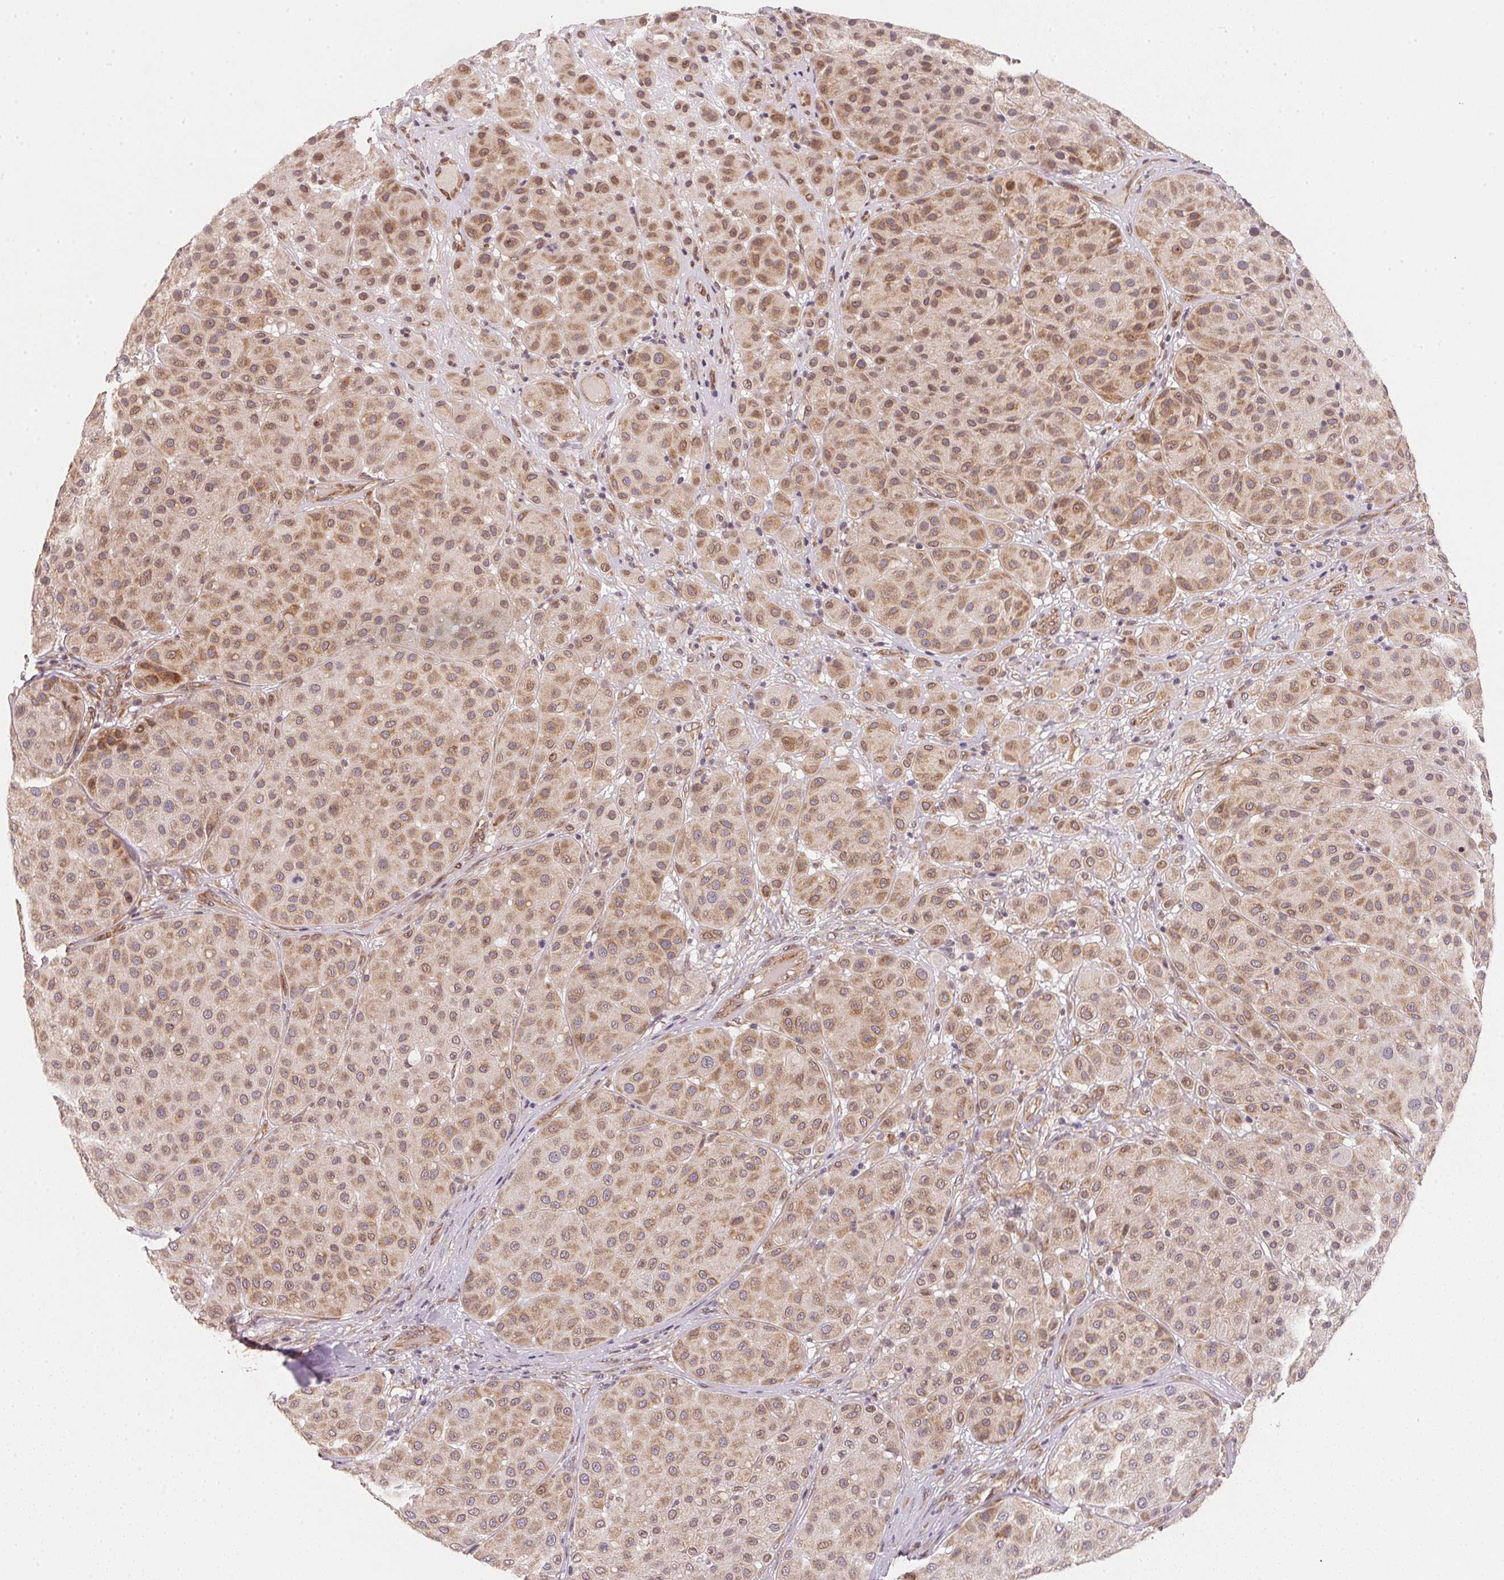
{"staining": {"intensity": "moderate", "quantity": ">75%", "location": "cytoplasmic/membranous"}, "tissue": "melanoma", "cell_type": "Tumor cells", "image_type": "cancer", "snomed": [{"axis": "morphology", "description": "Malignant melanoma, Metastatic site"}, {"axis": "topography", "description": "Smooth muscle"}], "caption": "Protein staining of malignant melanoma (metastatic site) tissue reveals moderate cytoplasmic/membranous staining in approximately >75% of tumor cells. (DAB = brown stain, brightfield microscopy at high magnification).", "gene": "EI24", "patient": {"sex": "male", "age": 41}}